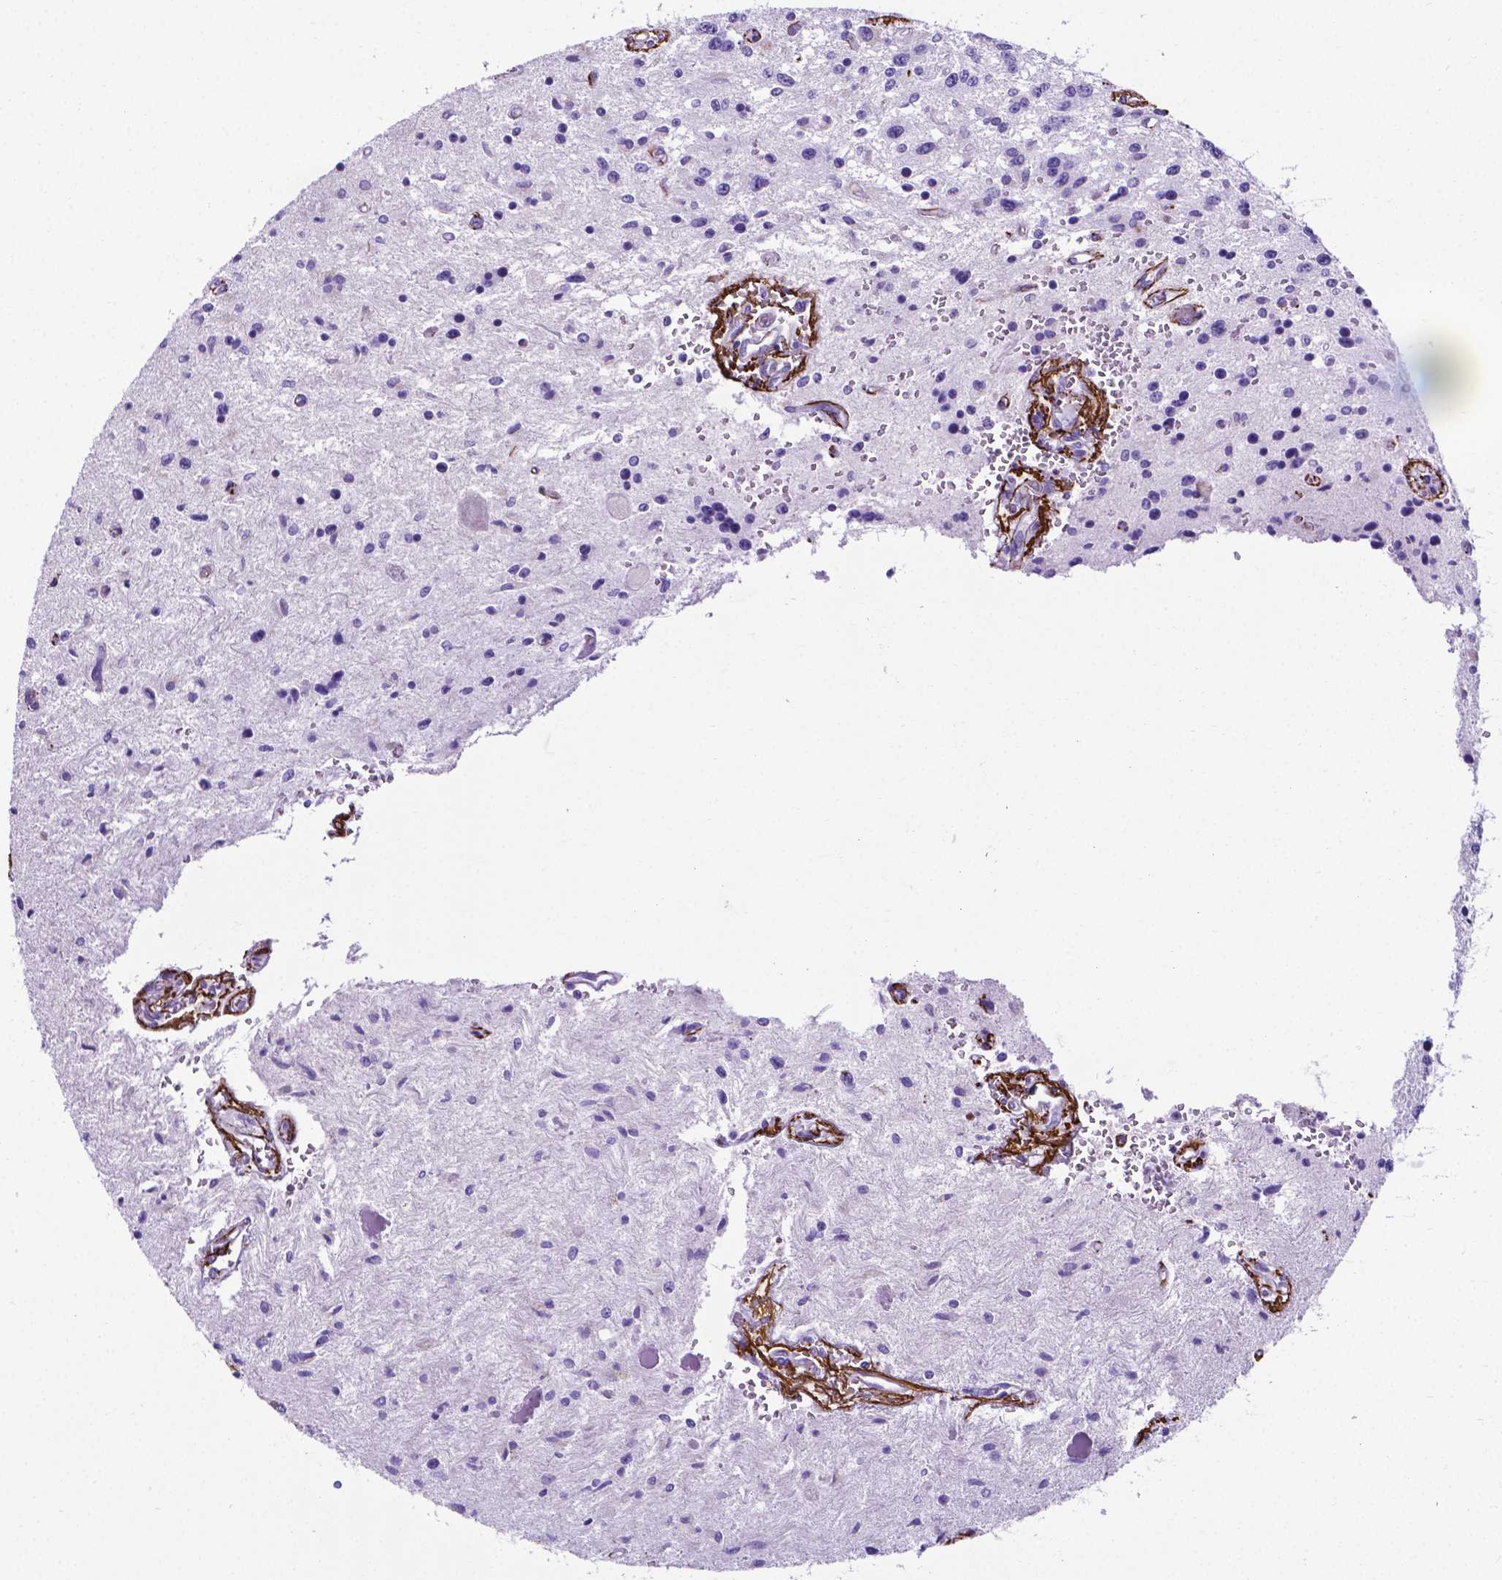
{"staining": {"intensity": "negative", "quantity": "none", "location": "none"}, "tissue": "glioma", "cell_type": "Tumor cells", "image_type": "cancer", "snomed": [{"axis": "morphology", "description": "Glioma, malignant, Low grade"}, {"axis": "topography", "description": "Cerebellum"}], "caption": "Human glioma stained for a protein using immunohistochemistry (IHC) demonstrates no expression in tumor cells.", "gene": "MFAP2", "patient": {"sex": "female", "age": 14}}